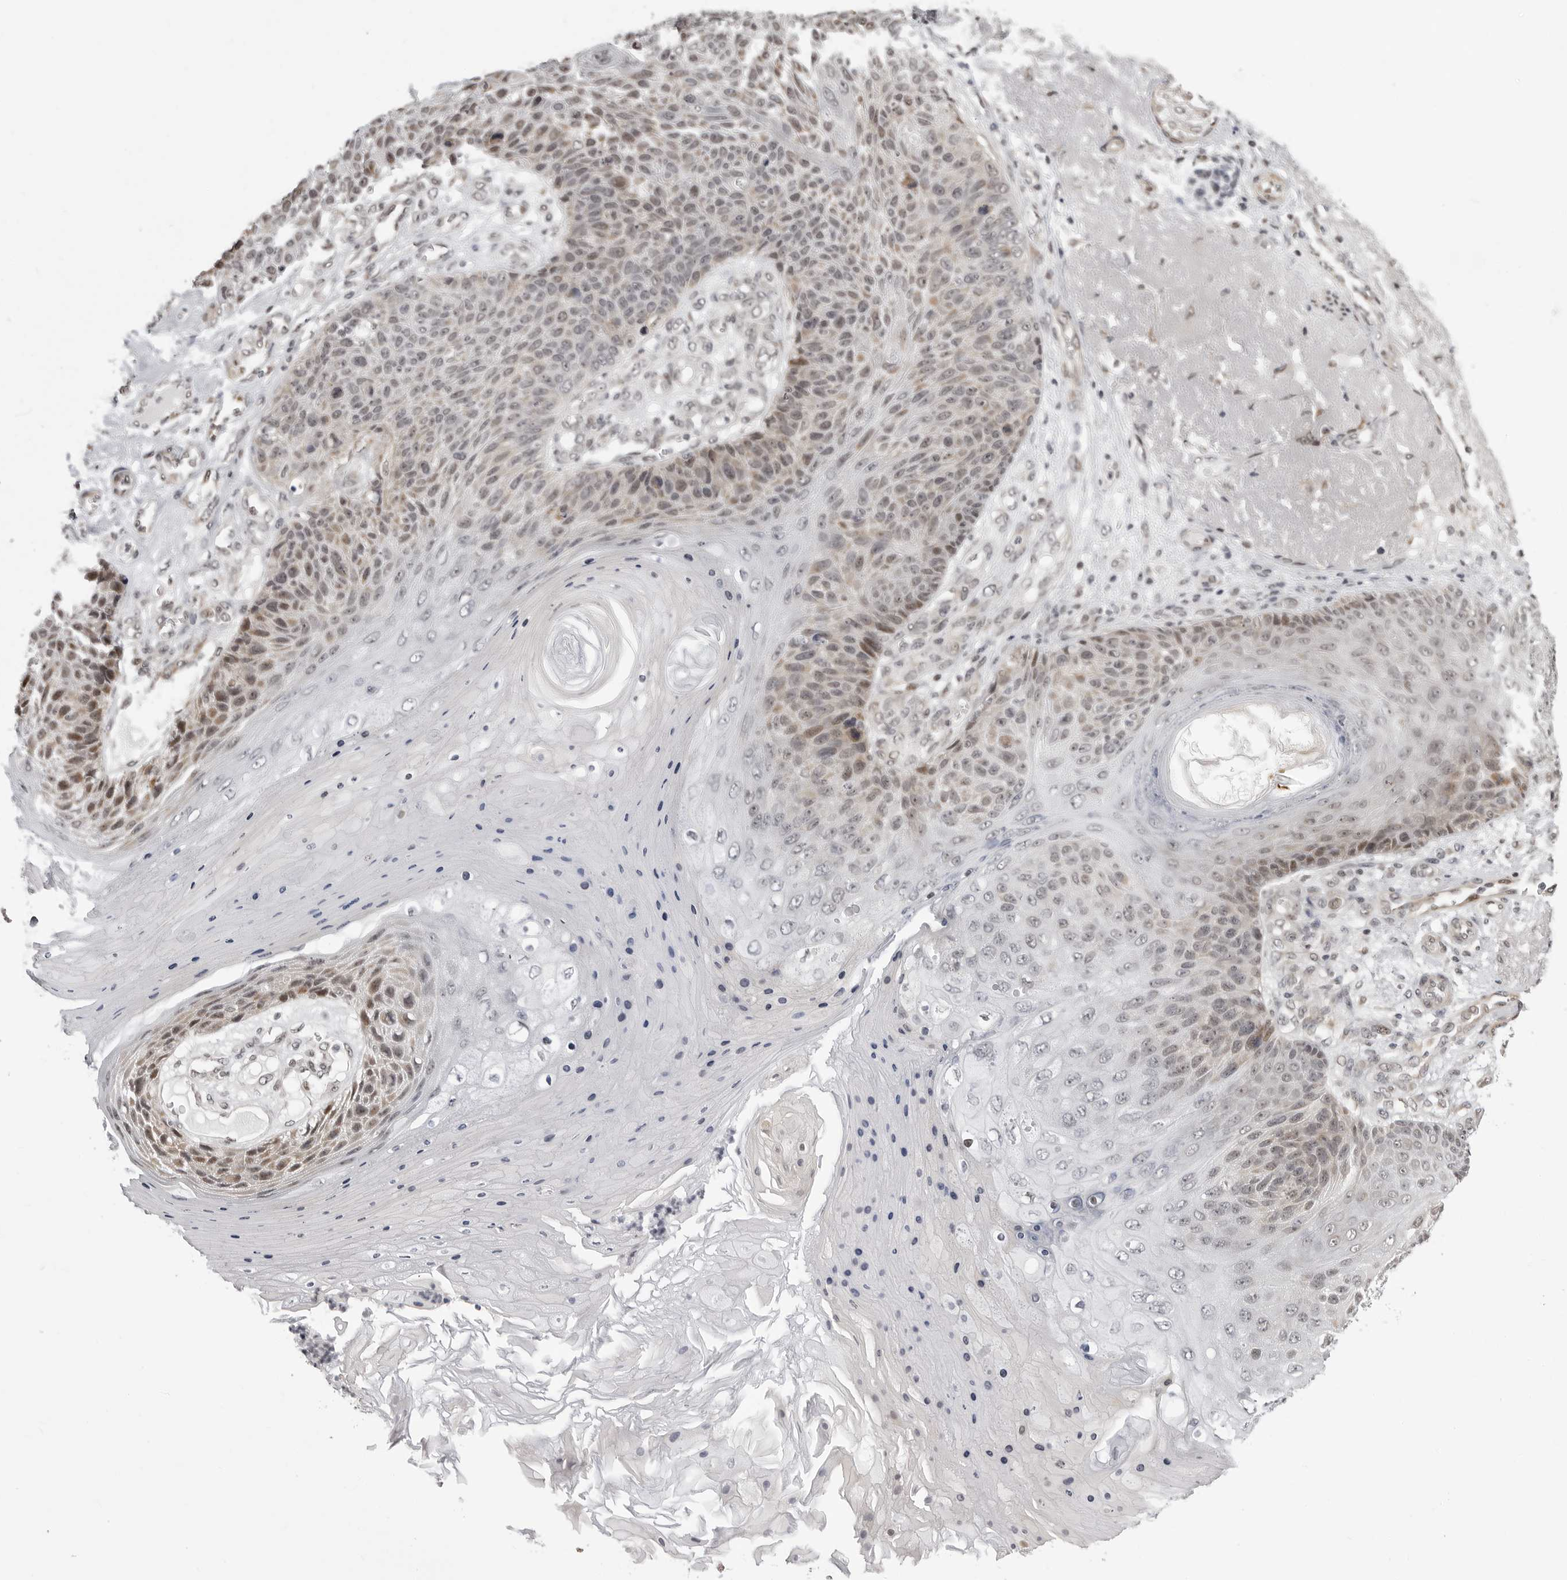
{"staining": {"intensity": "moderate", "quantity": "25%-75%", "location": "nuclear"}, "tissue": "skin cancer", "cell_type": "Tumor cells", "image_type": "cancer", "snomed": [{"axis": "morphology", "description": "Squamous cell carcinoma, NOS"}, {"axis": "topography", "description": "Skin"}], "caption": "Protein positivity by immunohistochemistry (IHC) exhibits moderate nuclear staining in about 25%-75% of tumor cells in skin cancer. (DAB = brown stain, brightfield microscopy at high magnification).", "gene": "PHF3", "patient": {"sex": "female", "age": 88}}